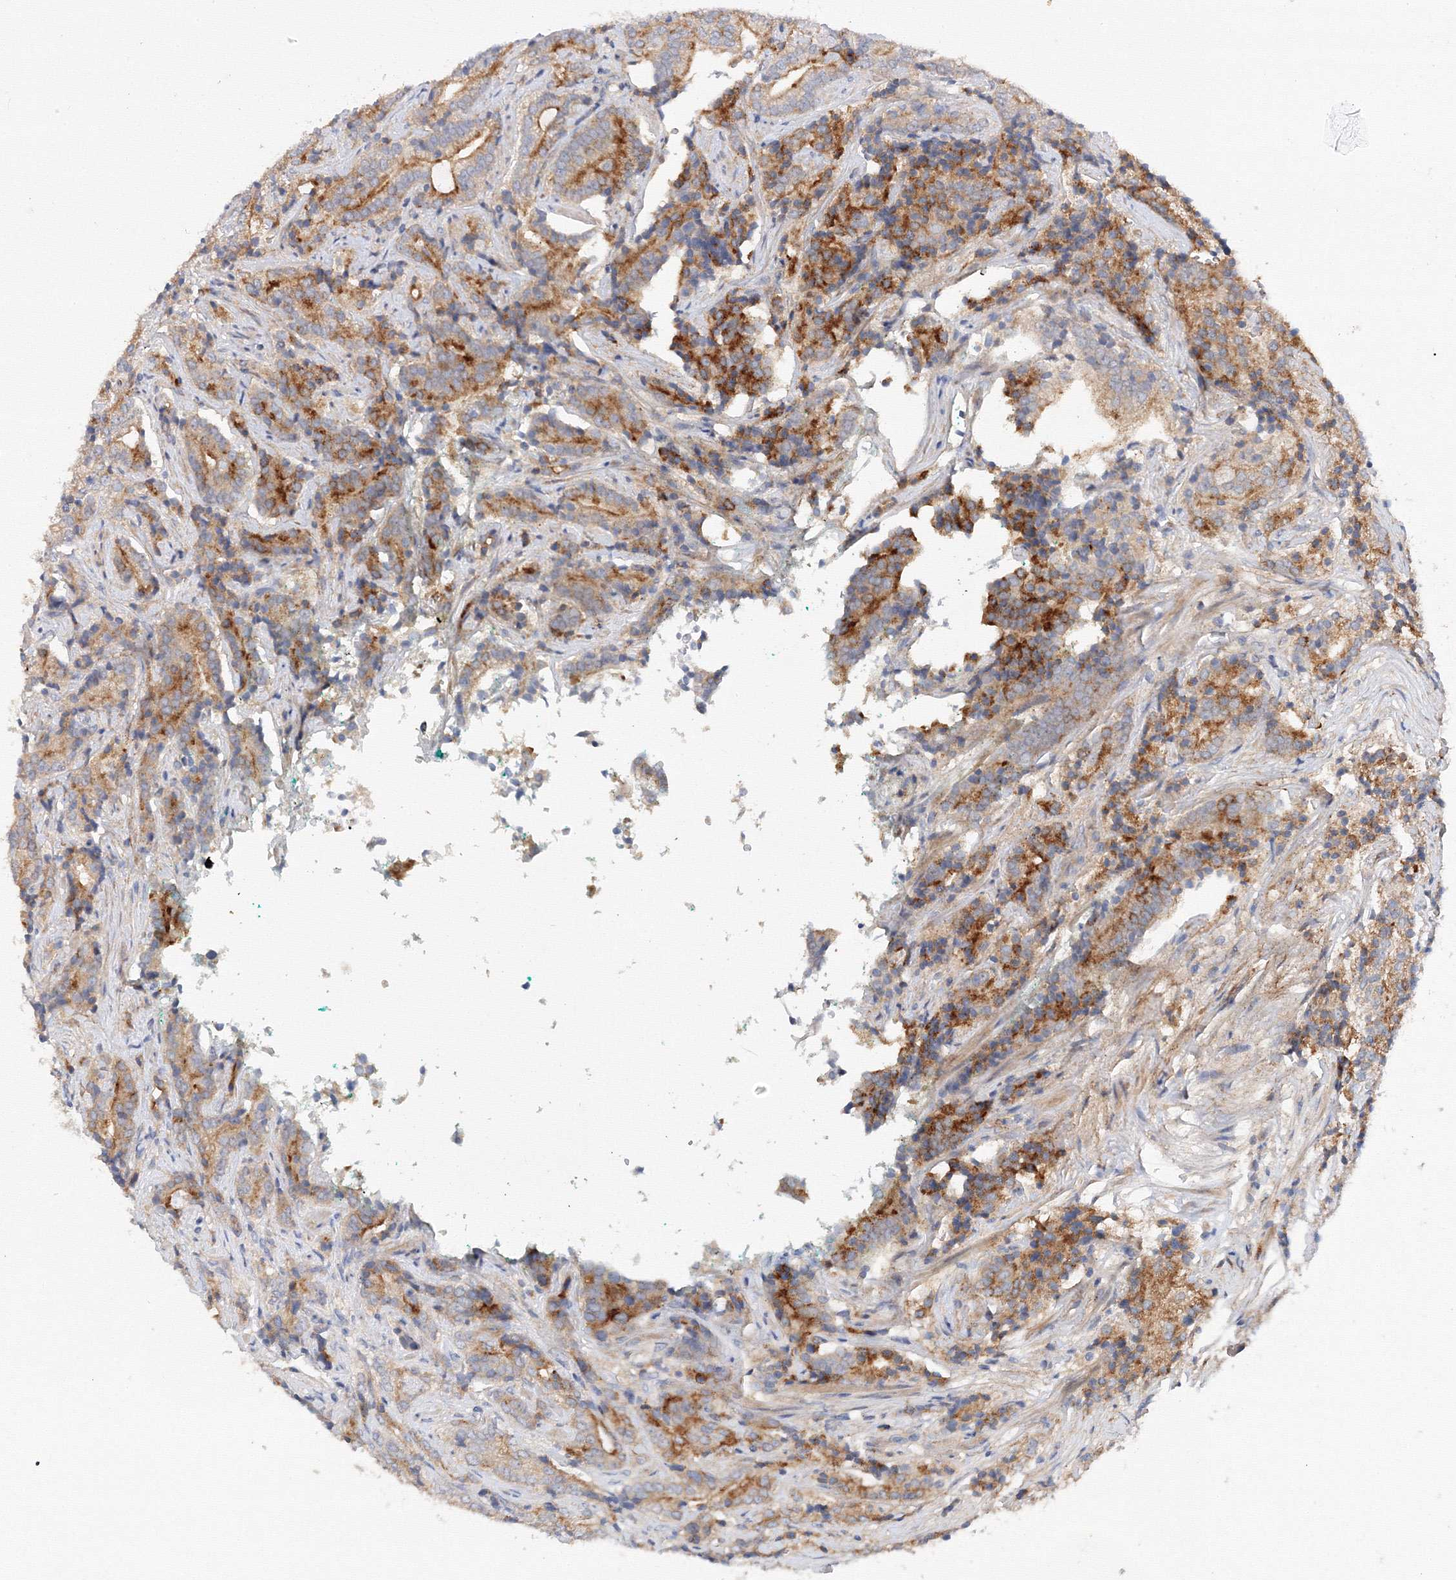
{"staining": {"intensity": "moderate", "quantity": ">75%", "location": "cytoplasmic/membranous"}, "tissue": "prostate cancer", "cell_type": "Tumor cells", "image_type": "cancer", "snomed": [{"axis": "morphology", "description": "Adenocarcinoma, High grade"}, {"axis": "topography", "description": "Prostate"}], "caption": "An immunohistochemistry (IHC) image of neoplastic tissue is shown. Protein staining in brown highlights moderate cytoplasmic/membranous positivity in prostate cancer within tumor cells.", "gene": "DIS3L2", "patient": {"sex": "male", "age": 57}}